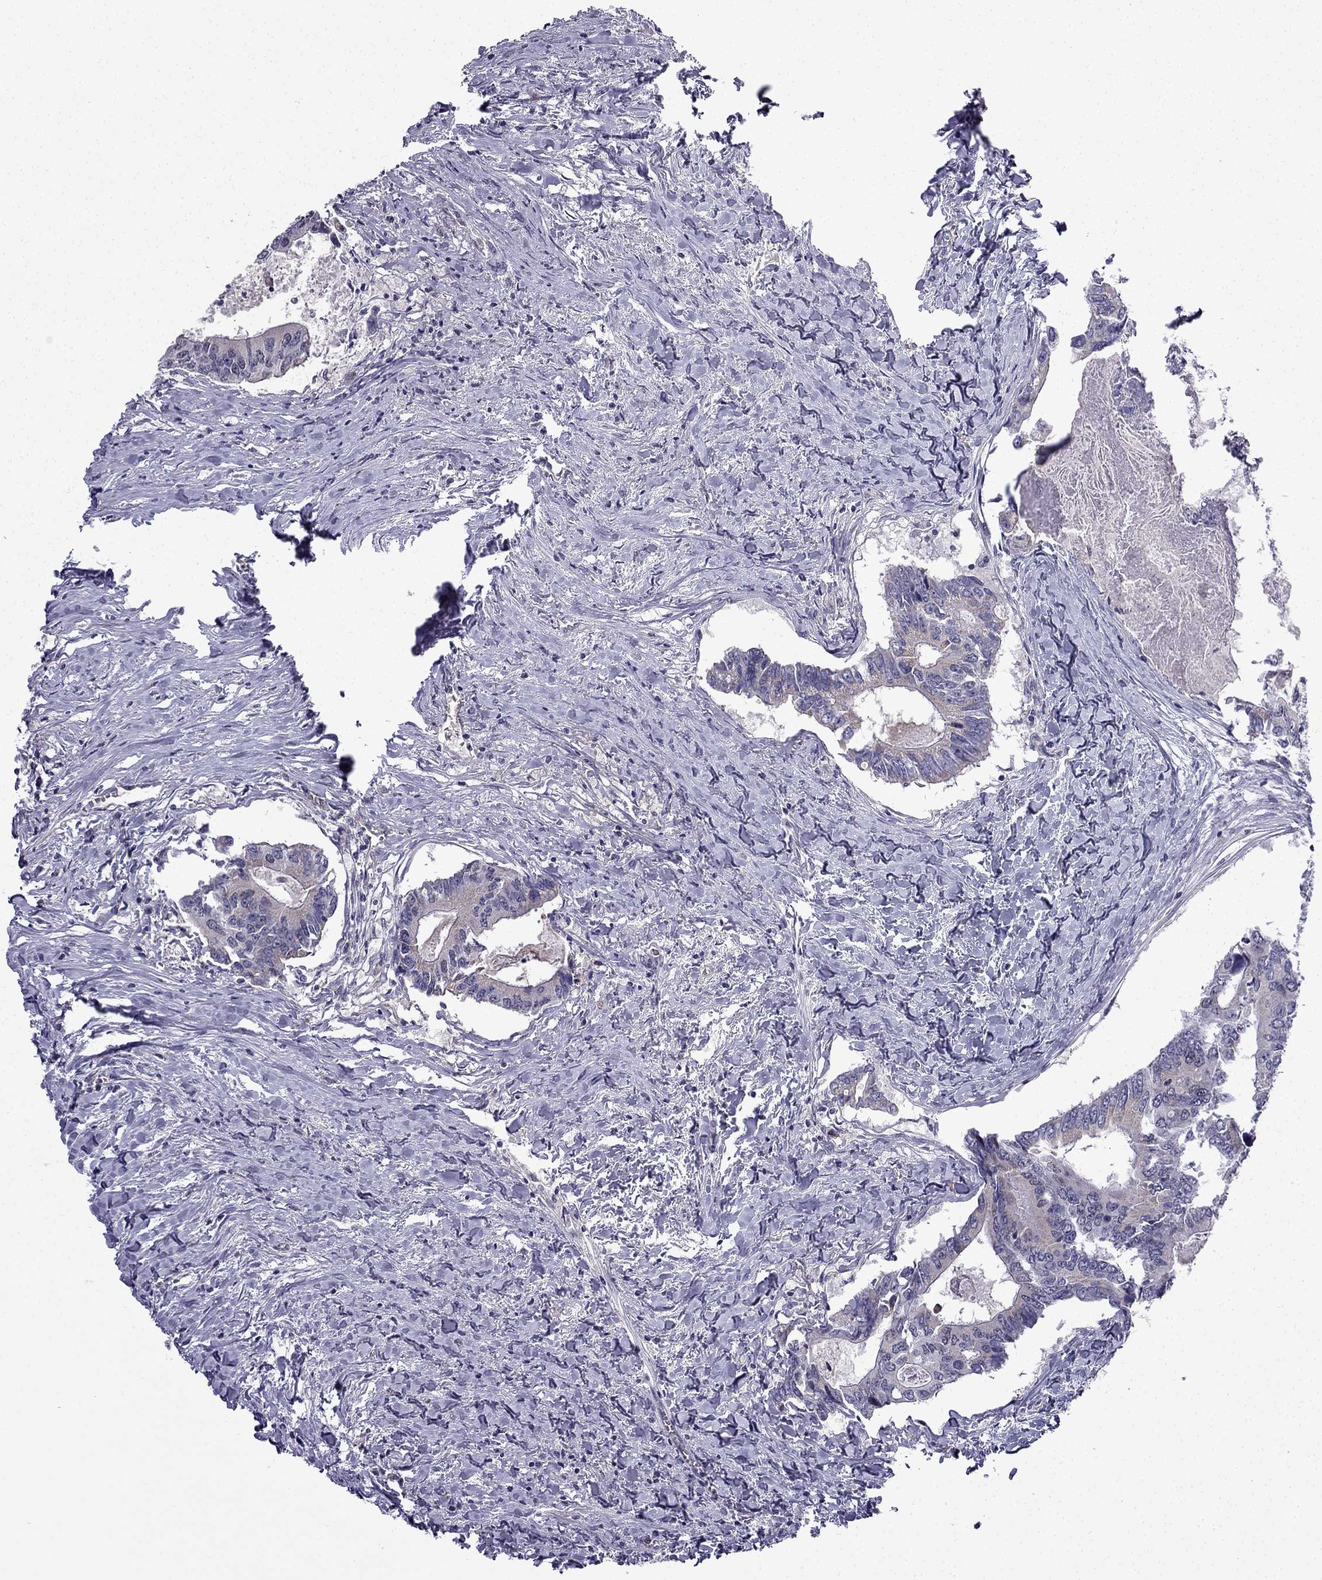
{"staining": {"intensity": "negative", "quantity": "none", "location": "none"}, "tissue": "colorectal cancer", "cell_type": "Tumor cells", "image_type": "cancer", "snomed": [{"axis": "morphology", "description": "Adenocarcinoma, NOS"}, {"axis": "topography", "description": "Colon"}], "caption": "Immunohistochemistry (IHC) of human colorectal adenocarcinoma reveals no staining in tumor cells.", "gene": "SLC6A2", "patient": {"sex": "male", "age": 53}}